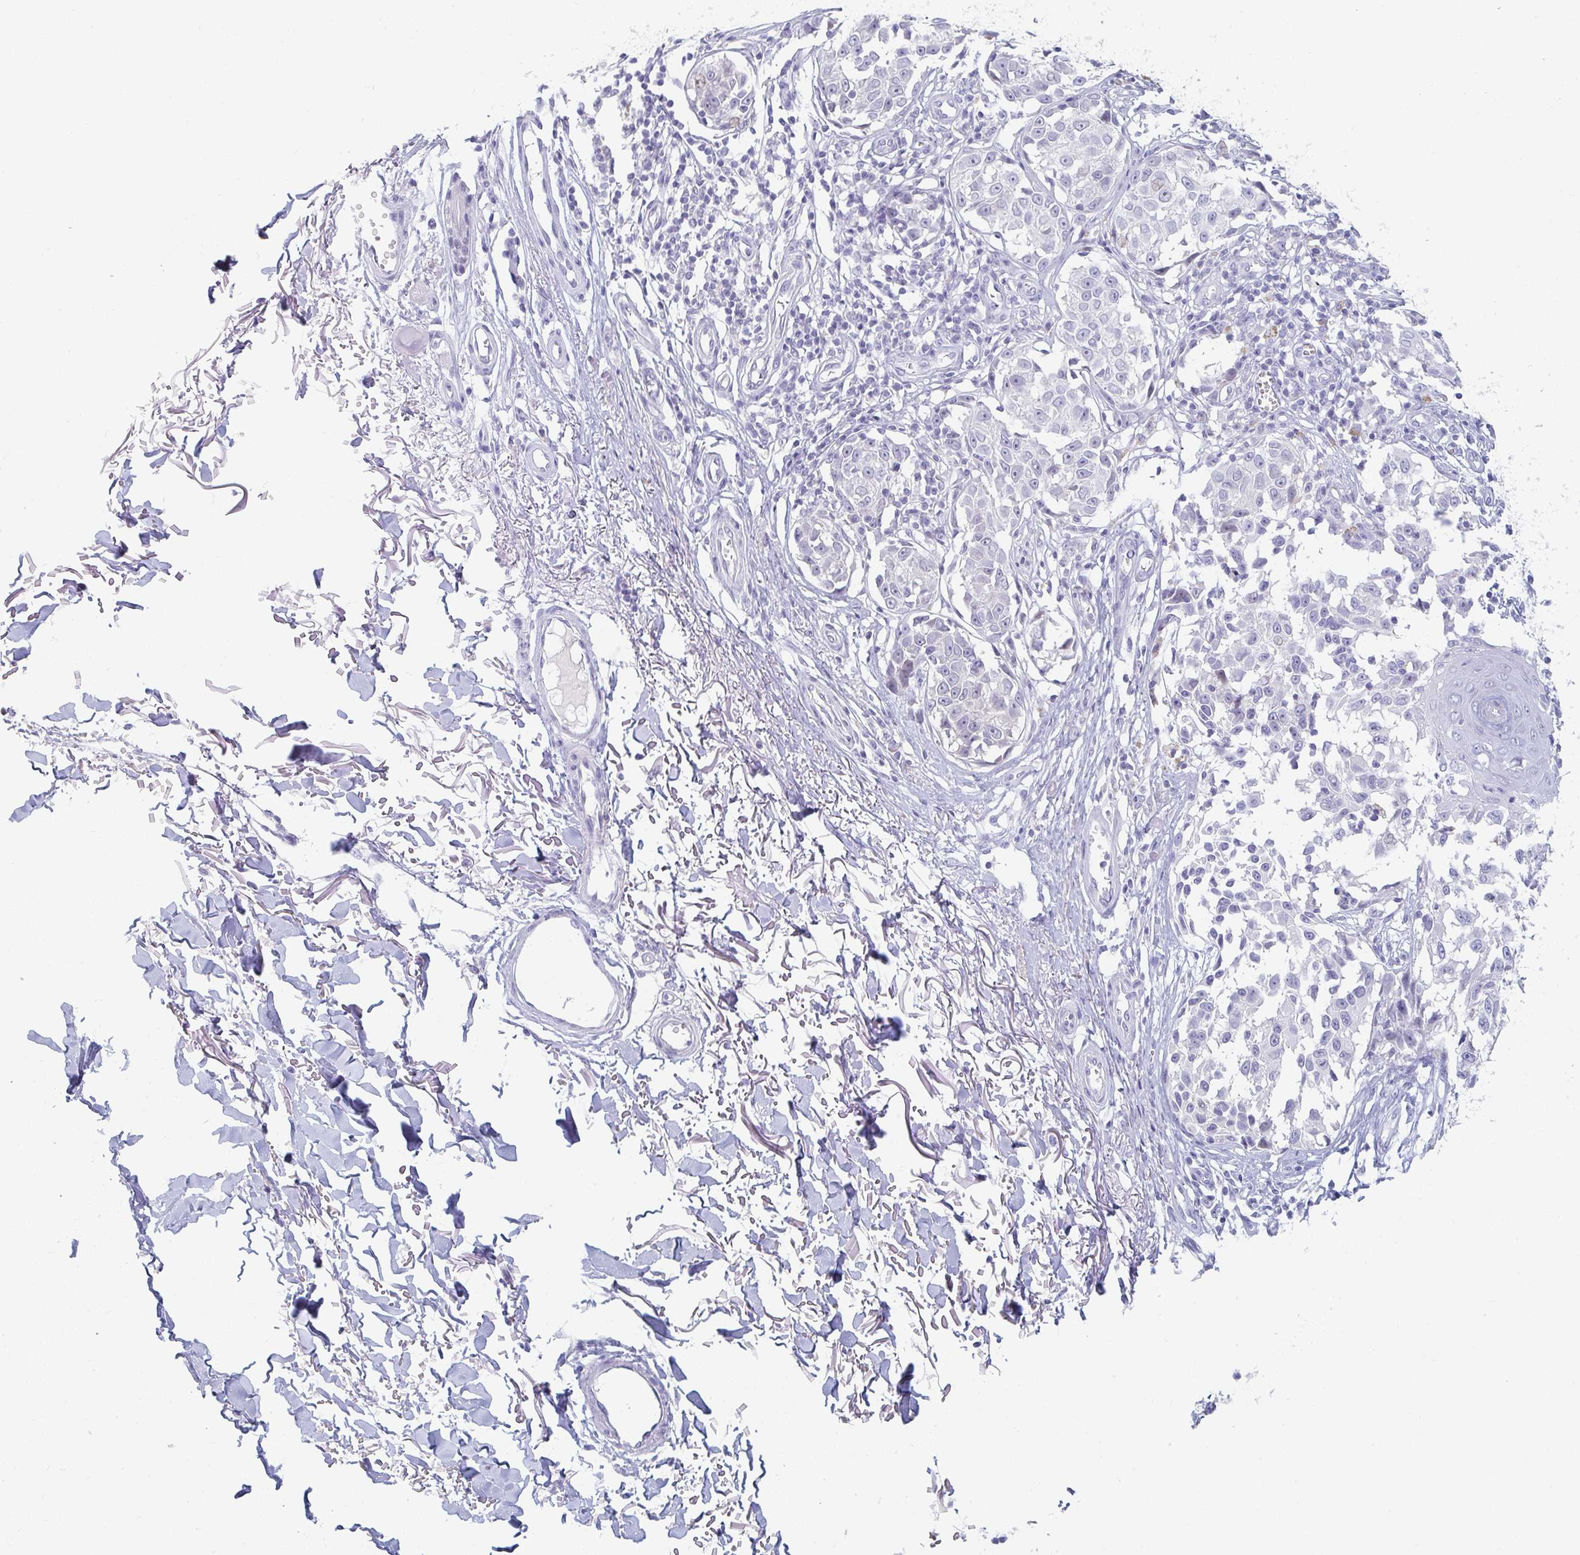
{"staining": {"intensity": "negative", "quantity": "none", "location": "none"}, "tissue": "melanoma", "cell_type": "Tumor cells", "image_type": "cancer", "snomed": [{"axis": "morphology", "description": "Malignant melanoma, NOS"}, {"axis": "topography", "description": "Skin"}], "caption": "Immunohistochemistry of human melanoma reveals no staining in tumor cells.", "gene": "RUBCN", "patient": {"sex": "male", "age": 73}}